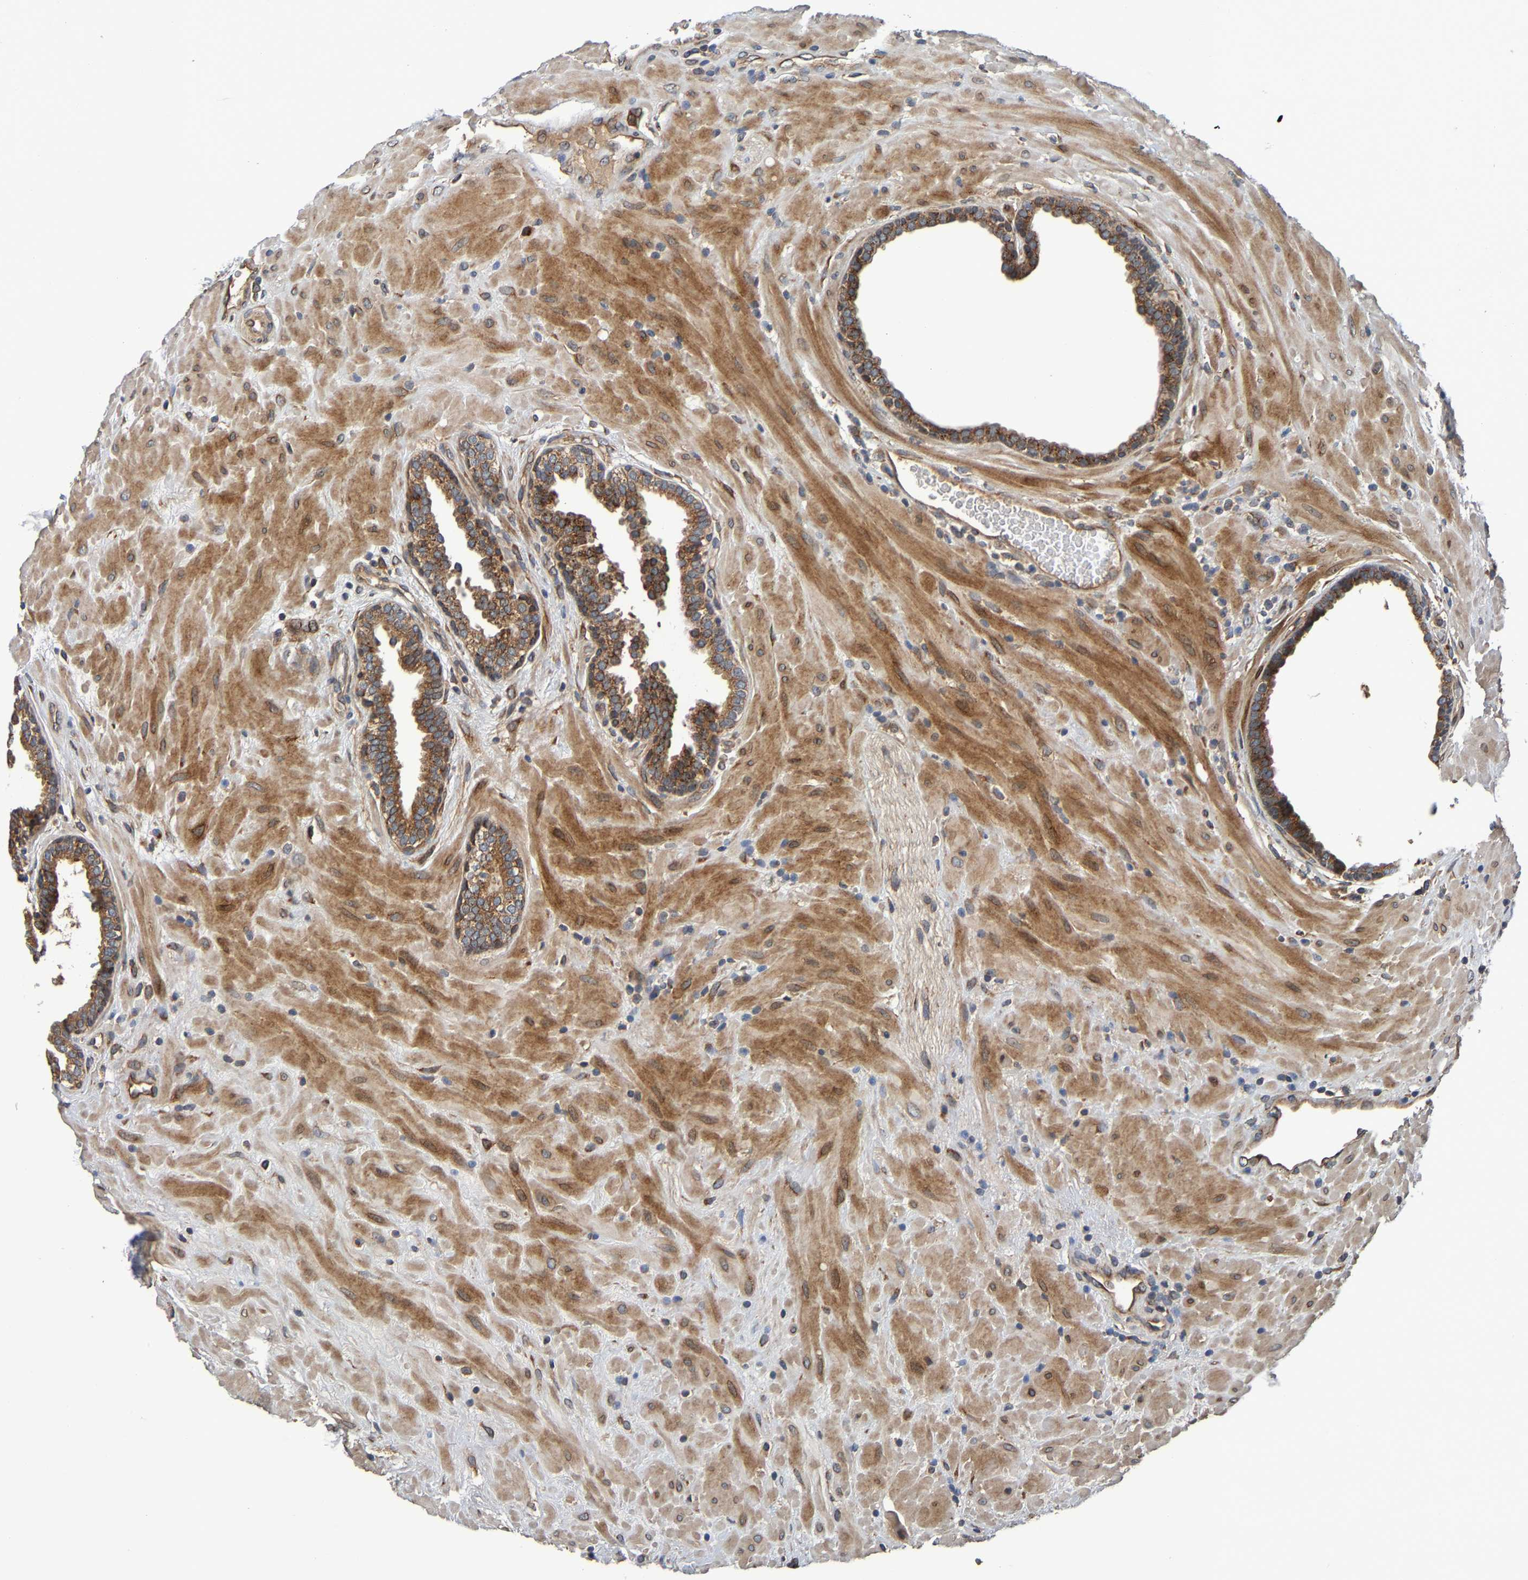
{"staining": {"intensity": "moderate", "quantity": ">75%", "location": "cytoplasmic/membranous"}, "tissue": "prostate", "cell_type": "Glandular cells", "image_type": "normal", "snomed": [{"axis": "morphology", "description": "Normal tissue, NOS"}, {"axis": "topography", "description": "Prostate"}], "caption": "Immunohistochemistry staining of benign prostate, which exhibits medium levels of moderate cytoplasmic/membranous staining in approximately >75% of glandular cells indicating moderate cytoplasmic/membranous protein staining. The staining was performed using DAB (3,3'-diaminobenzidine) (brown) for protein detection and nuclei were counterstained in hematoxylin (blue).", "gene": "MACC1", "patient": {"sex": "male", "age": 51}}